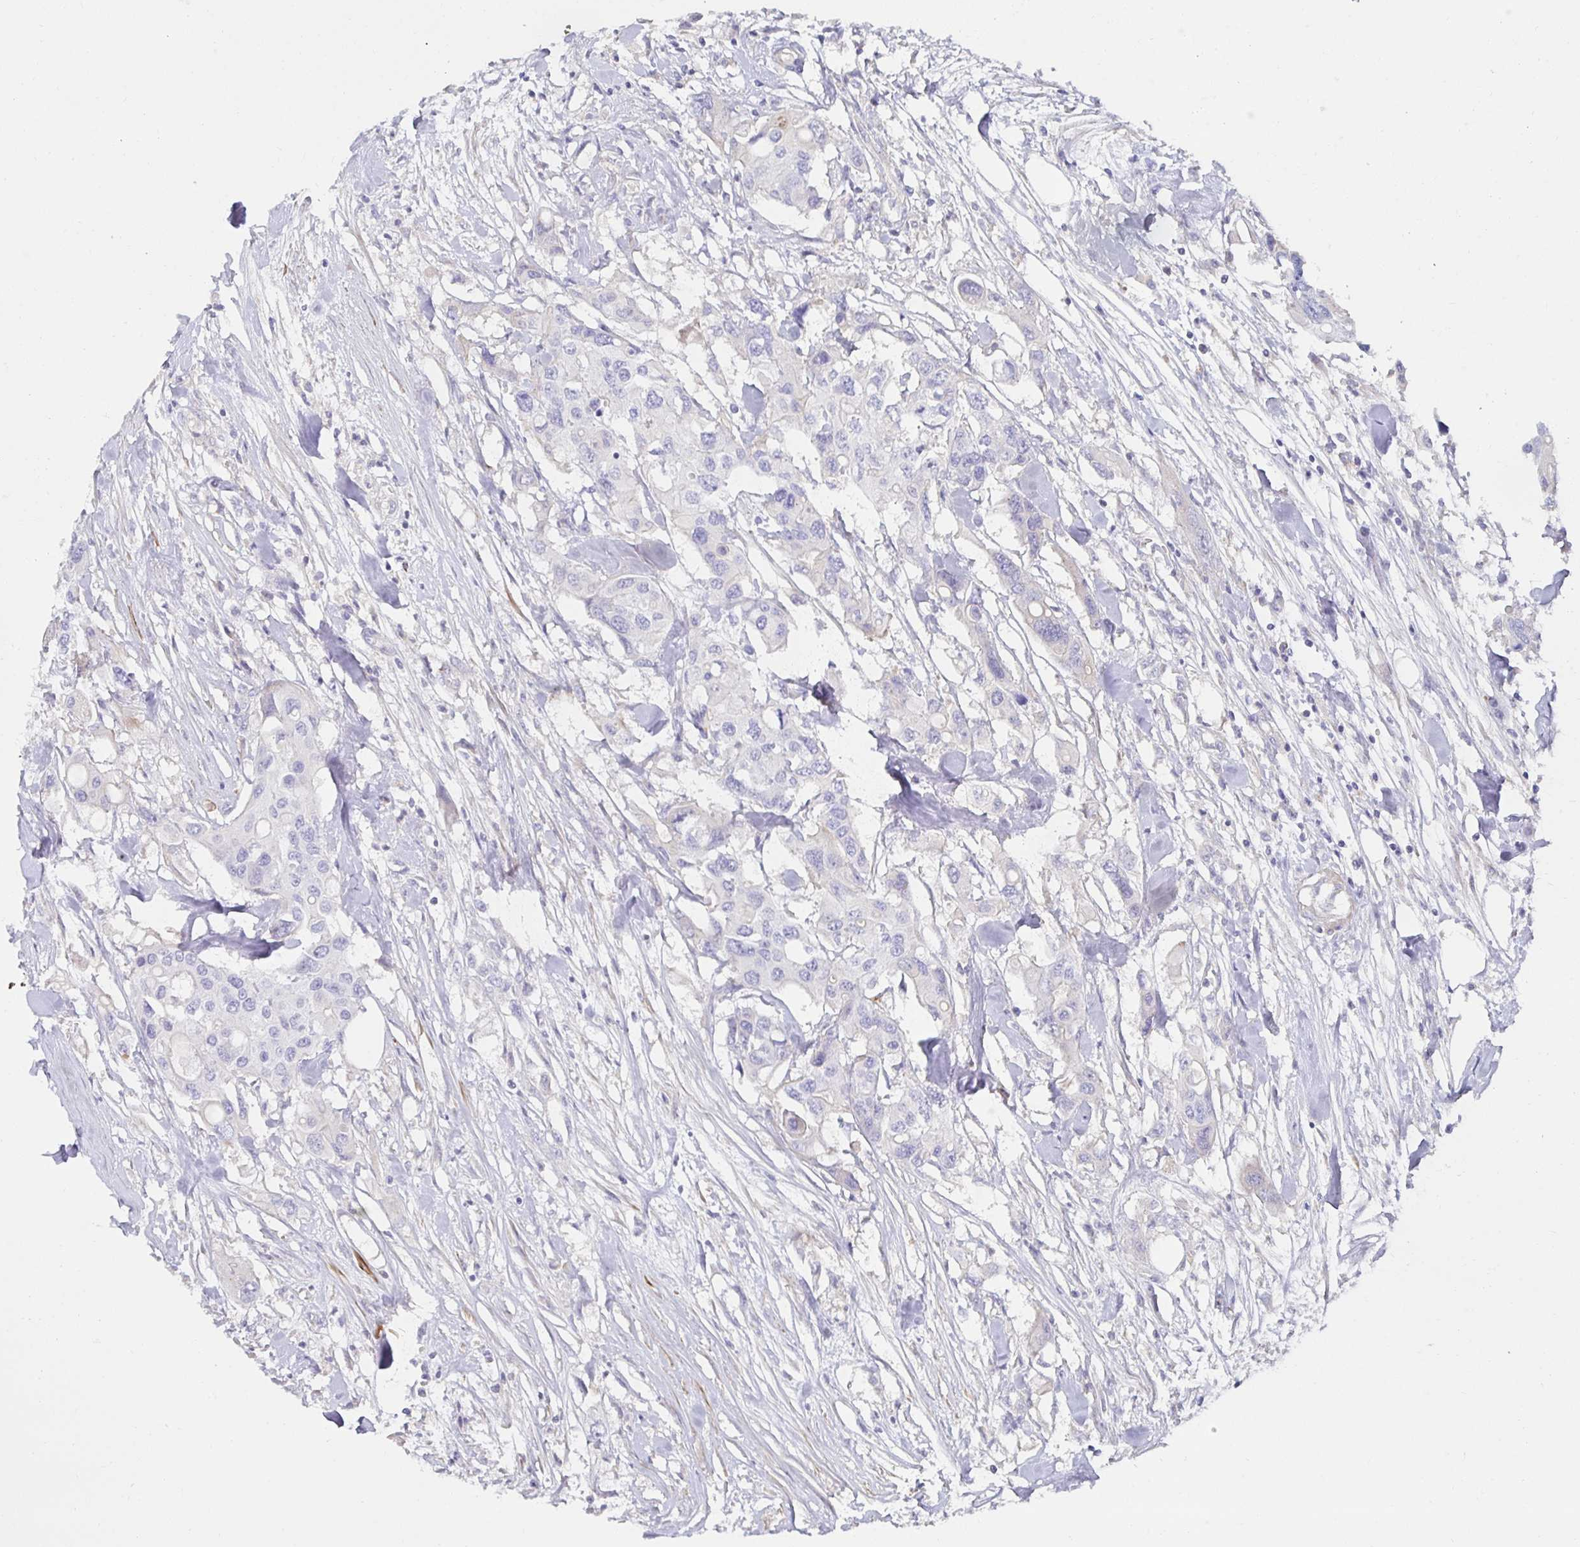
{"staining": {"intensity": "negative", "quantity": "none", "location": "none"}, "tissue": "colorectal cancer", "cell_type": "Tumor cells", "image_type": "cancer", "snomed": [{"axis": "morphology", "description": "Adenocarcinoma, NOS"}, {"axis": "topography", "description": "Colon"}], "caption": "IHC of colorectal cancer shows no positivity in tumor cells.", "gene": "METTL22", "patient": {"sex": "male", "age": 77}}